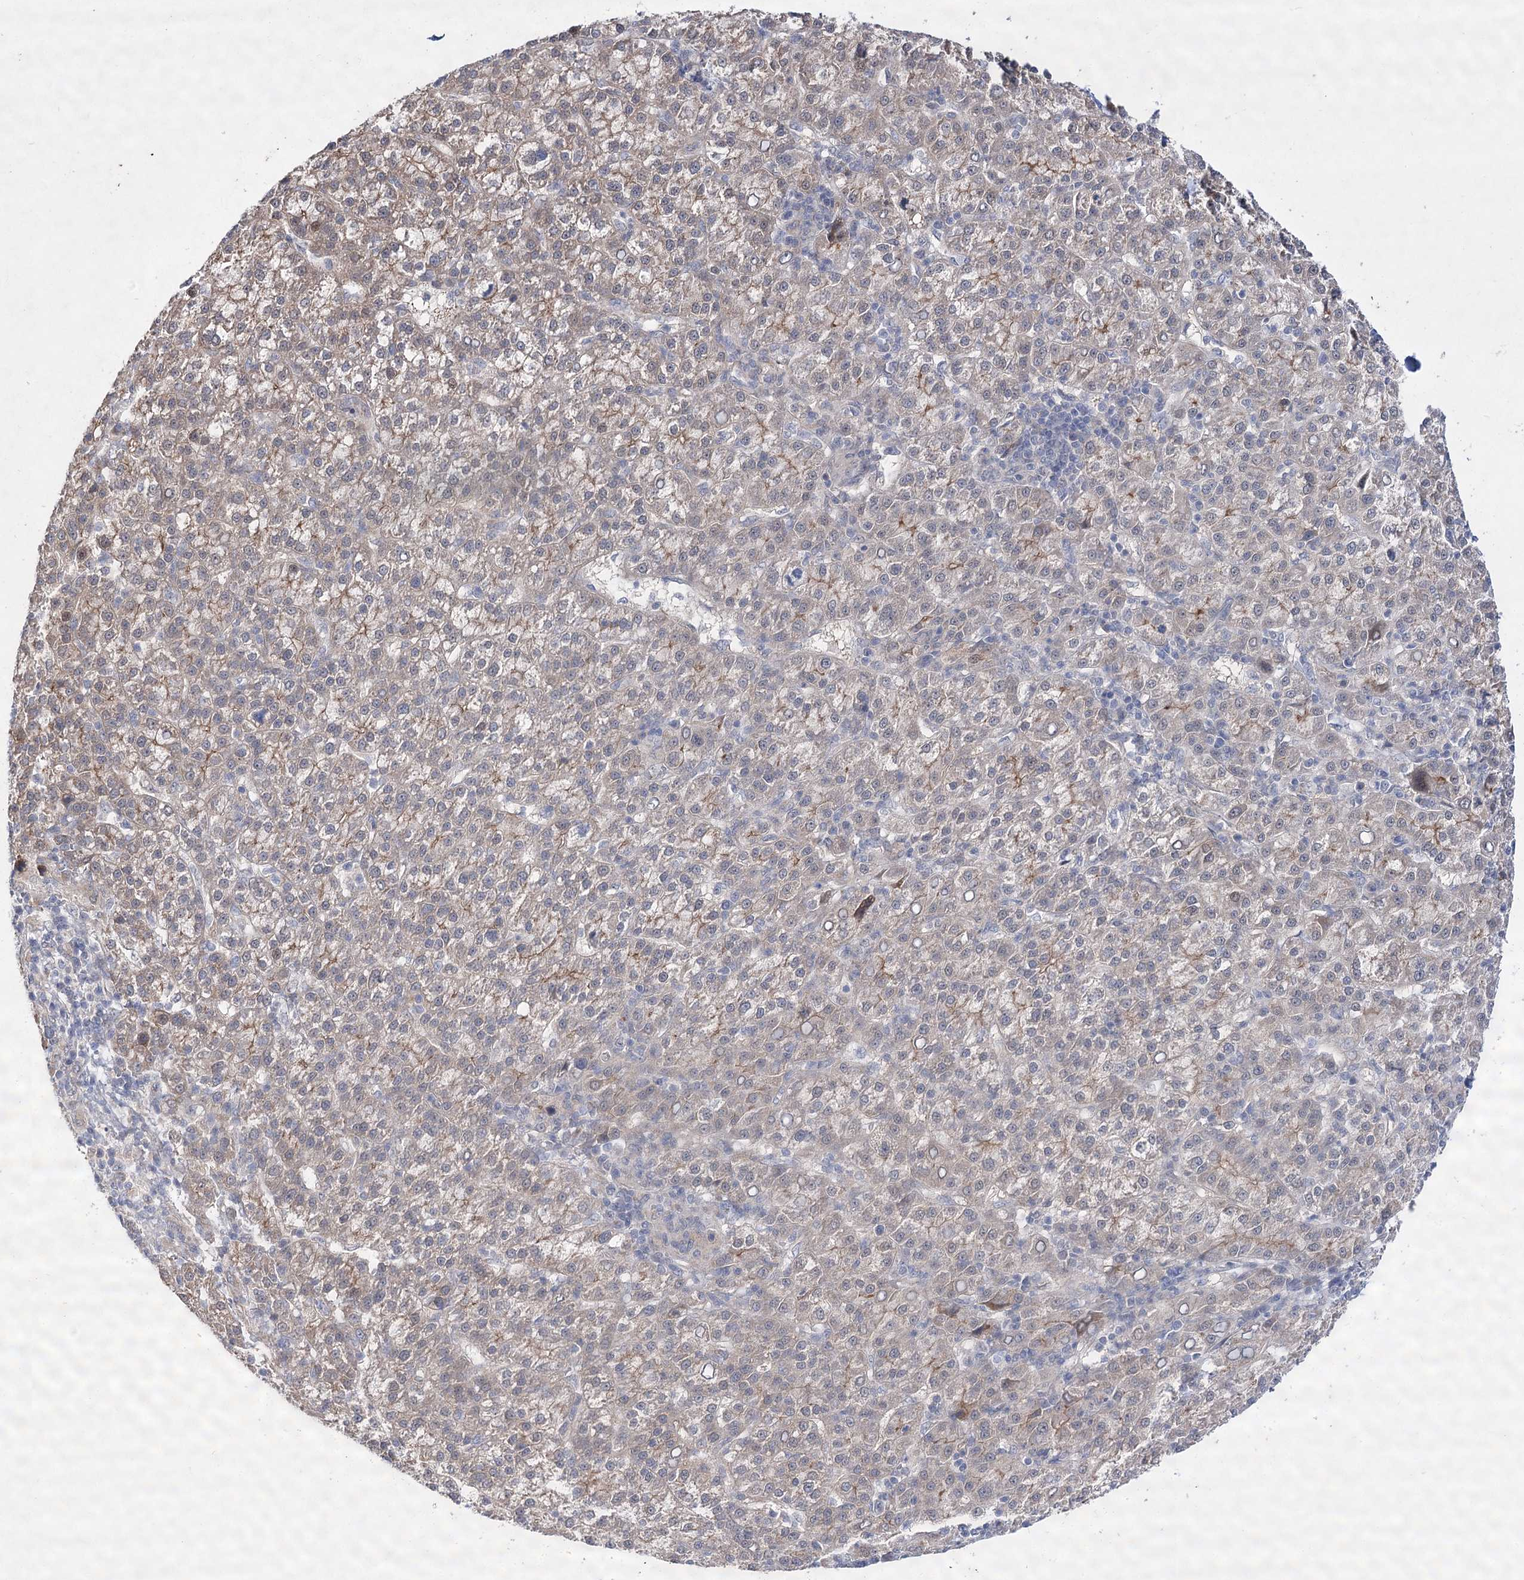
{"staining": {"intensity": "weak", "quantity": "25%-75%", "location": "cytoplasmic/membranous"}, "tissue": "liver cancer", "cell_type": "Tumor cells", "image_type": "cancer", "snomed": [{"axis": "morphology", "description": "Carcinoma, Hepatocellular, NOS"}, {"axis": "topography", "description": "Liver"}], "caption": "Immunohistochemistry micrograph of neoplastic tissue: human liver cancer (hepatocellular carcinoma) stained using immunohistochemistry exhibits low levels of weak protein expression localized specifically in the cytoplasmic/membranous of tumor cells, appearing as a cytoplasmic/membranous brown color.", "gene": "ARHGAP32", "patient": {"sex": "female", "age": 58}}